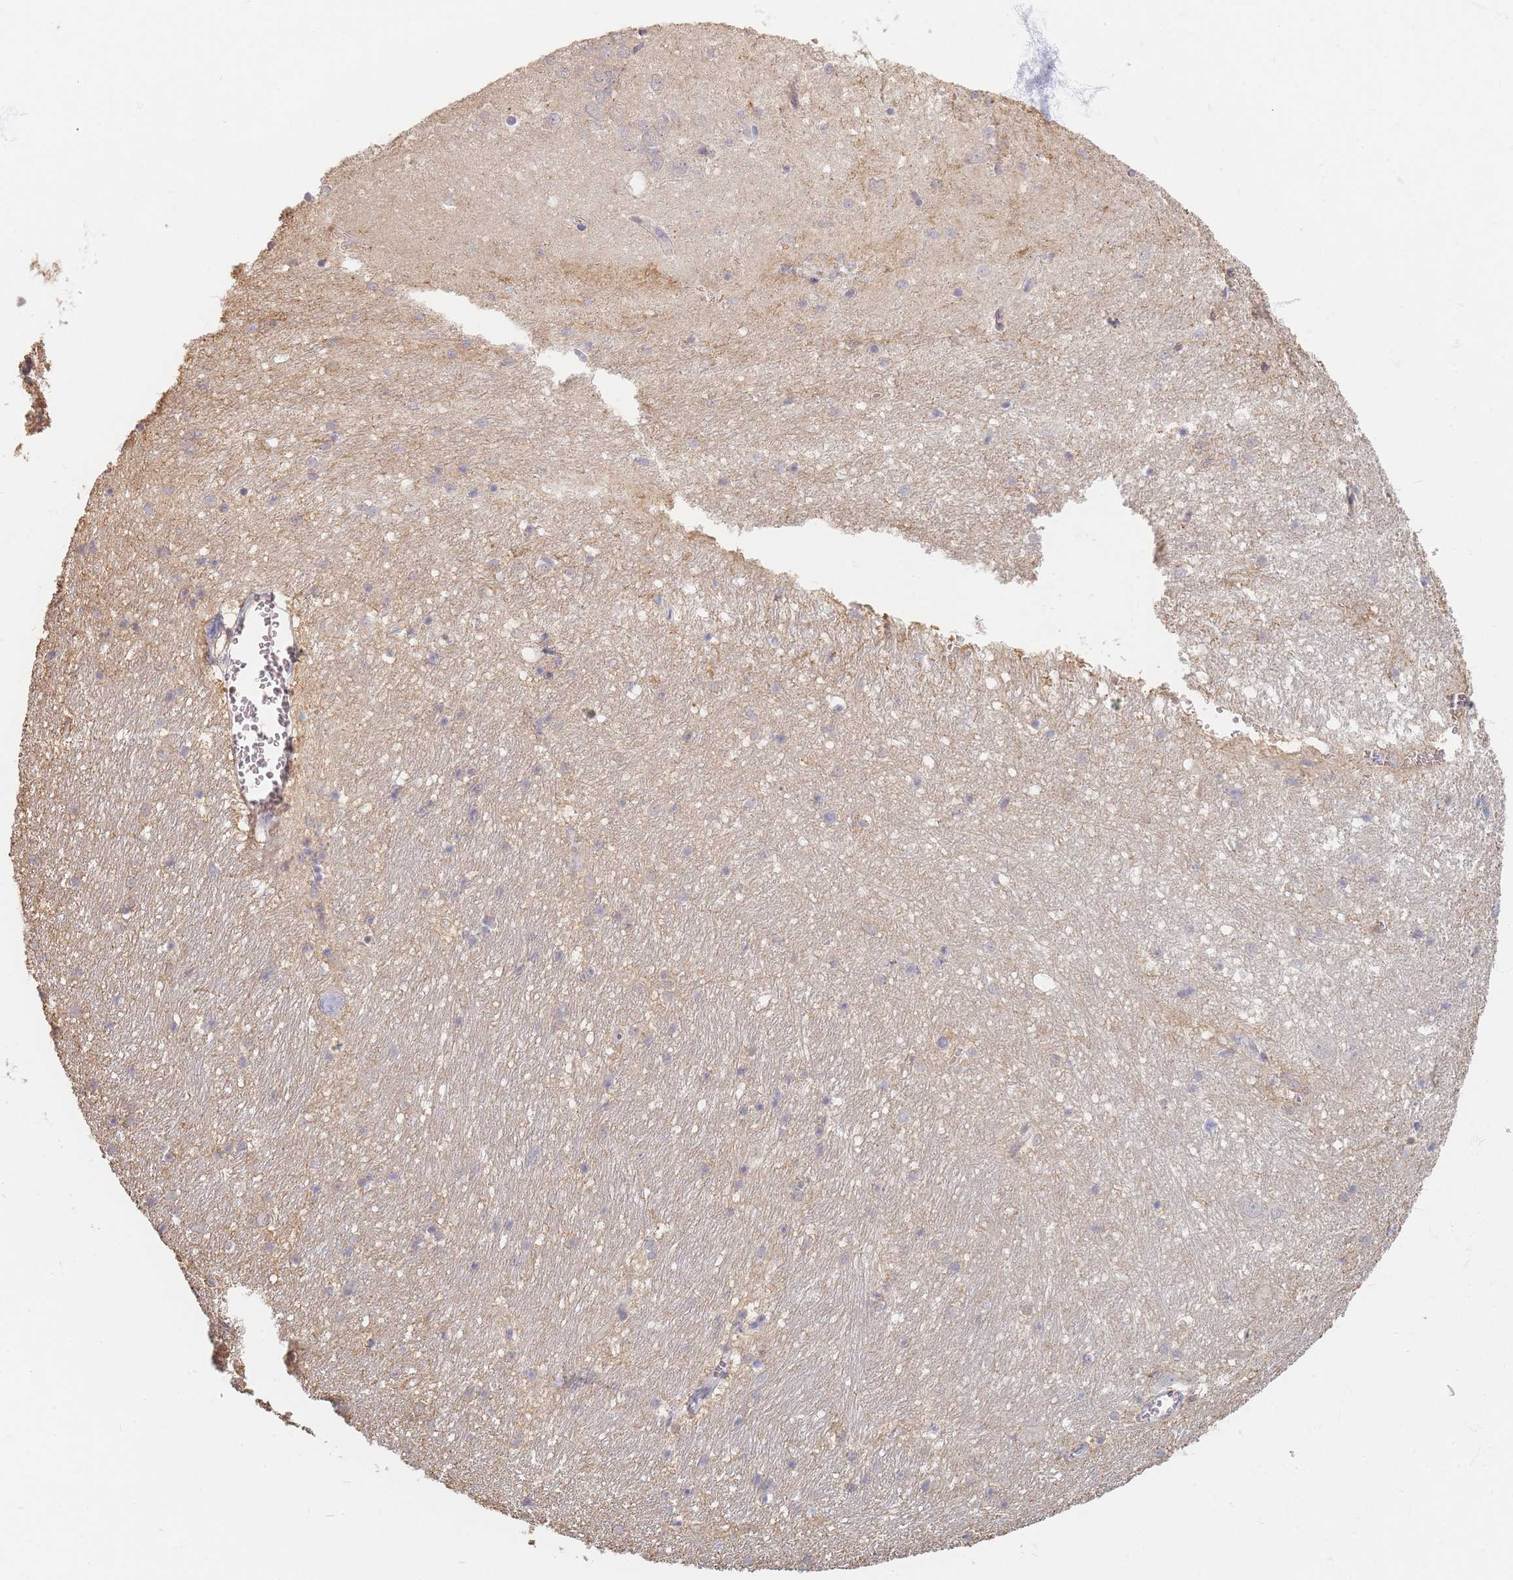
{"staining": {"intensity": "negative", "quantity": "none", "location": "none"}, "tissue": "hippocampus", "cell_type": "Glial cells", "image_type": "normal", "snomed": [{"axis": "morphology", "description": "Normal tissue, NOS"}, {"axis": "topography", "description": "Hippocampus"}], "caption": "An IHC image of unremarkable hippocampus is shown. There is no staining in glial cells of hippocampus.", "gene": "RFTN1", "patient": {"sex": "female", "age": 64}}